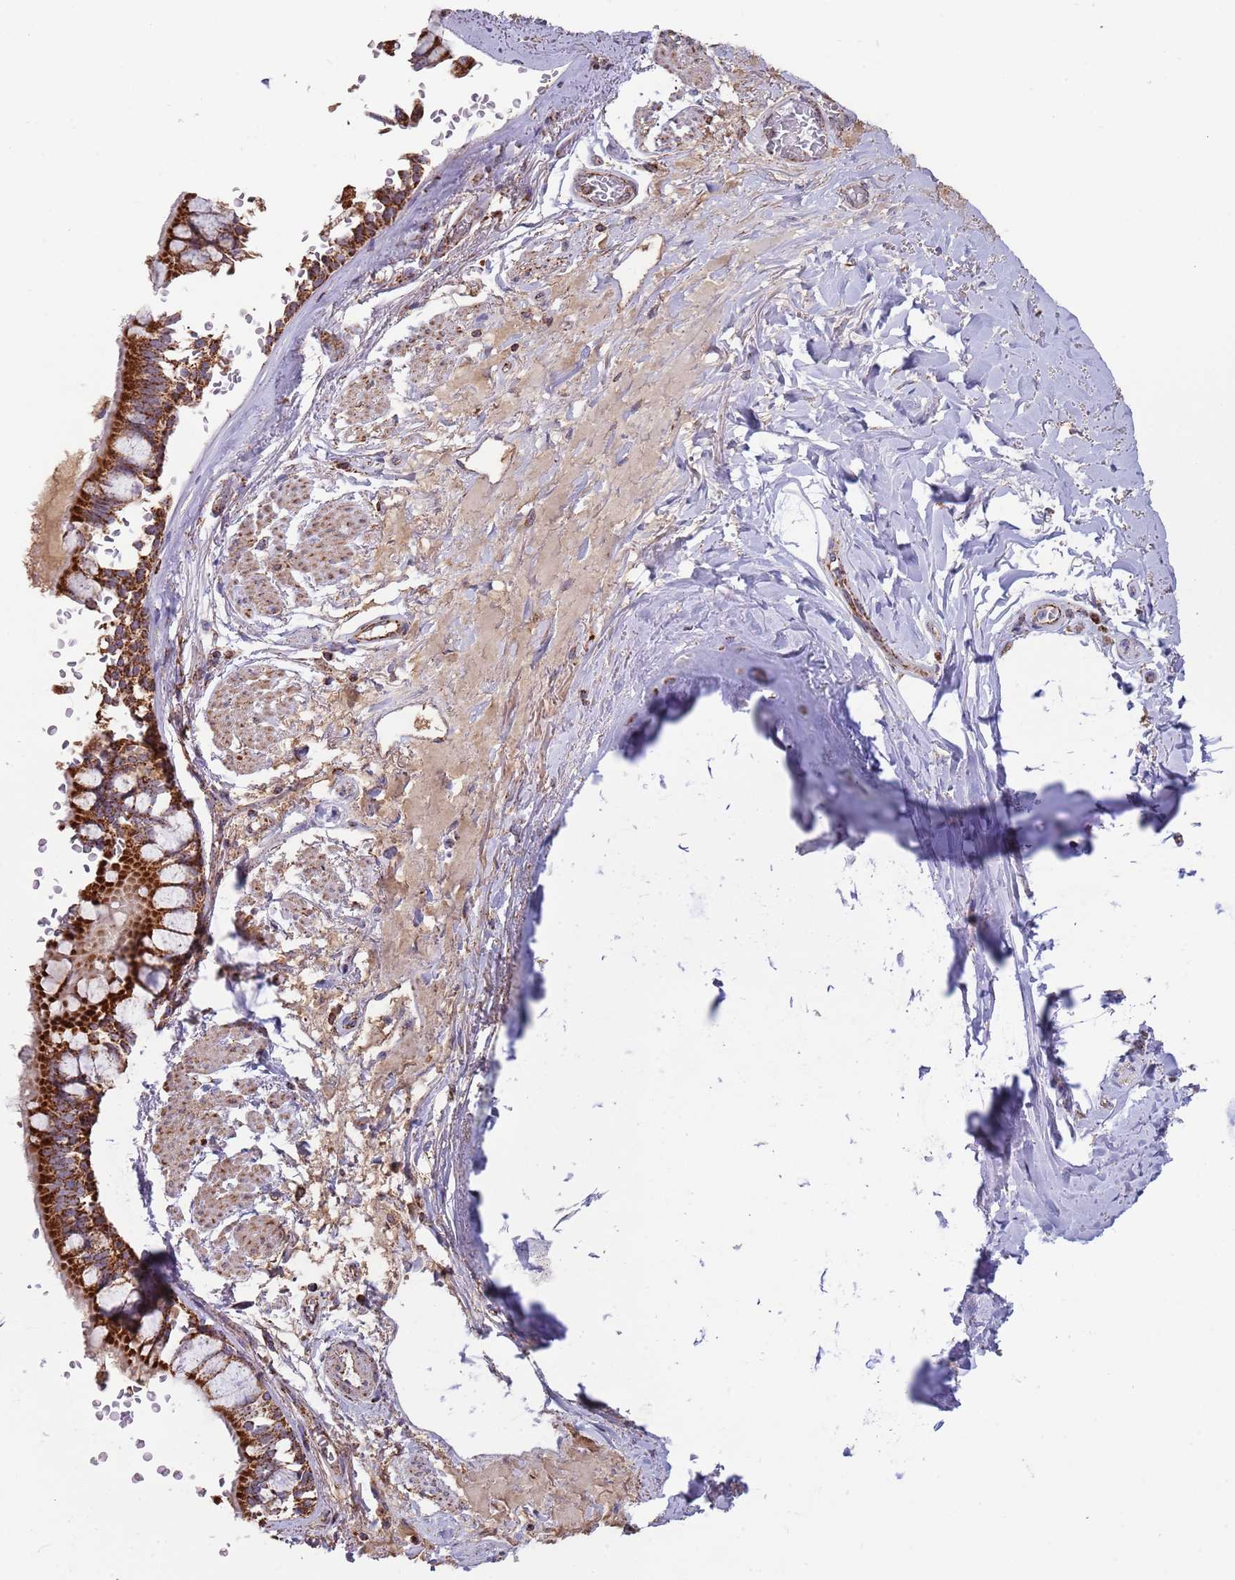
{"staining": {"intensity": "strong", "quantity": ">75%", "location": "cytoplasmic/membranous"}, "tissue": "bronchus", "cell_type": "Respiratory epithelial cells", "image_type": "normal", "snomed": [{"axis": "morphology", "description": "Normal tissue, NOS"}, {"axis": "topography", "description": "Bronchus"}], "caption": "Immunohistochemical staining of benign human bronchus demonstrates >75% levels of strong cytoplasmic/membranous protein expression in about >75% of respiratory epithelial cells.", "gene": "VPS16", "patient": {"sex": "male", "age": 70}}